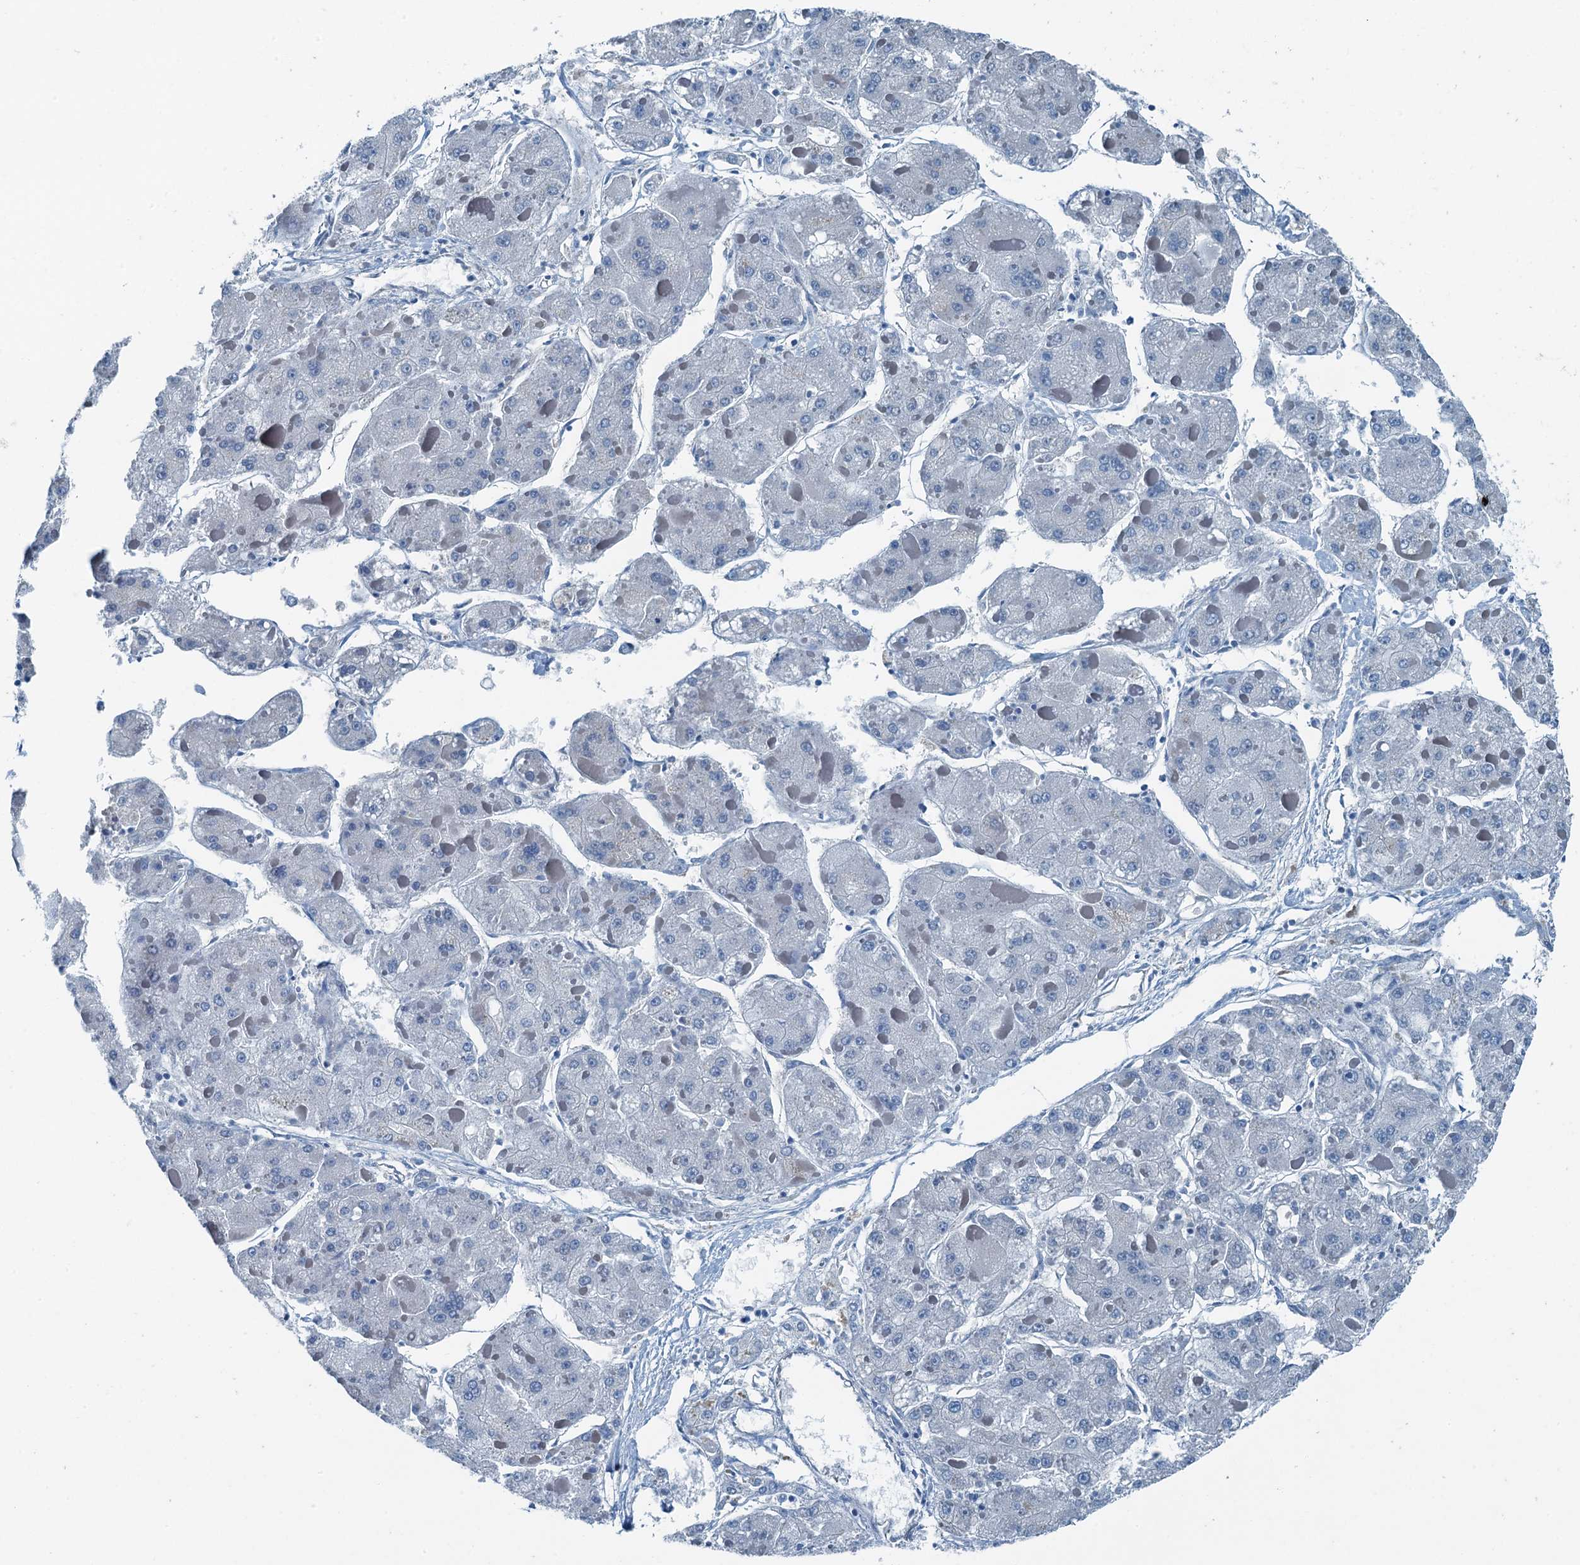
{"staining": {"intensity": "negative", "quantity": "none", "location": "none"}, "tissue": "liver cancer", "cell_type": "Tumor cells", "image_type": "cancer", "snomed": [{"axis": "morphology", "description": "Carcinoma, Hepatocellular, NOS"}, {"axis": "topography", "description": "Liver"}], "caption": "A micrograph of liver cancer stained for a protein demonstrates no brown staining in tumor cells.", "gene": "GFOD2", "patient": {"sex": "female", "age": 73}}